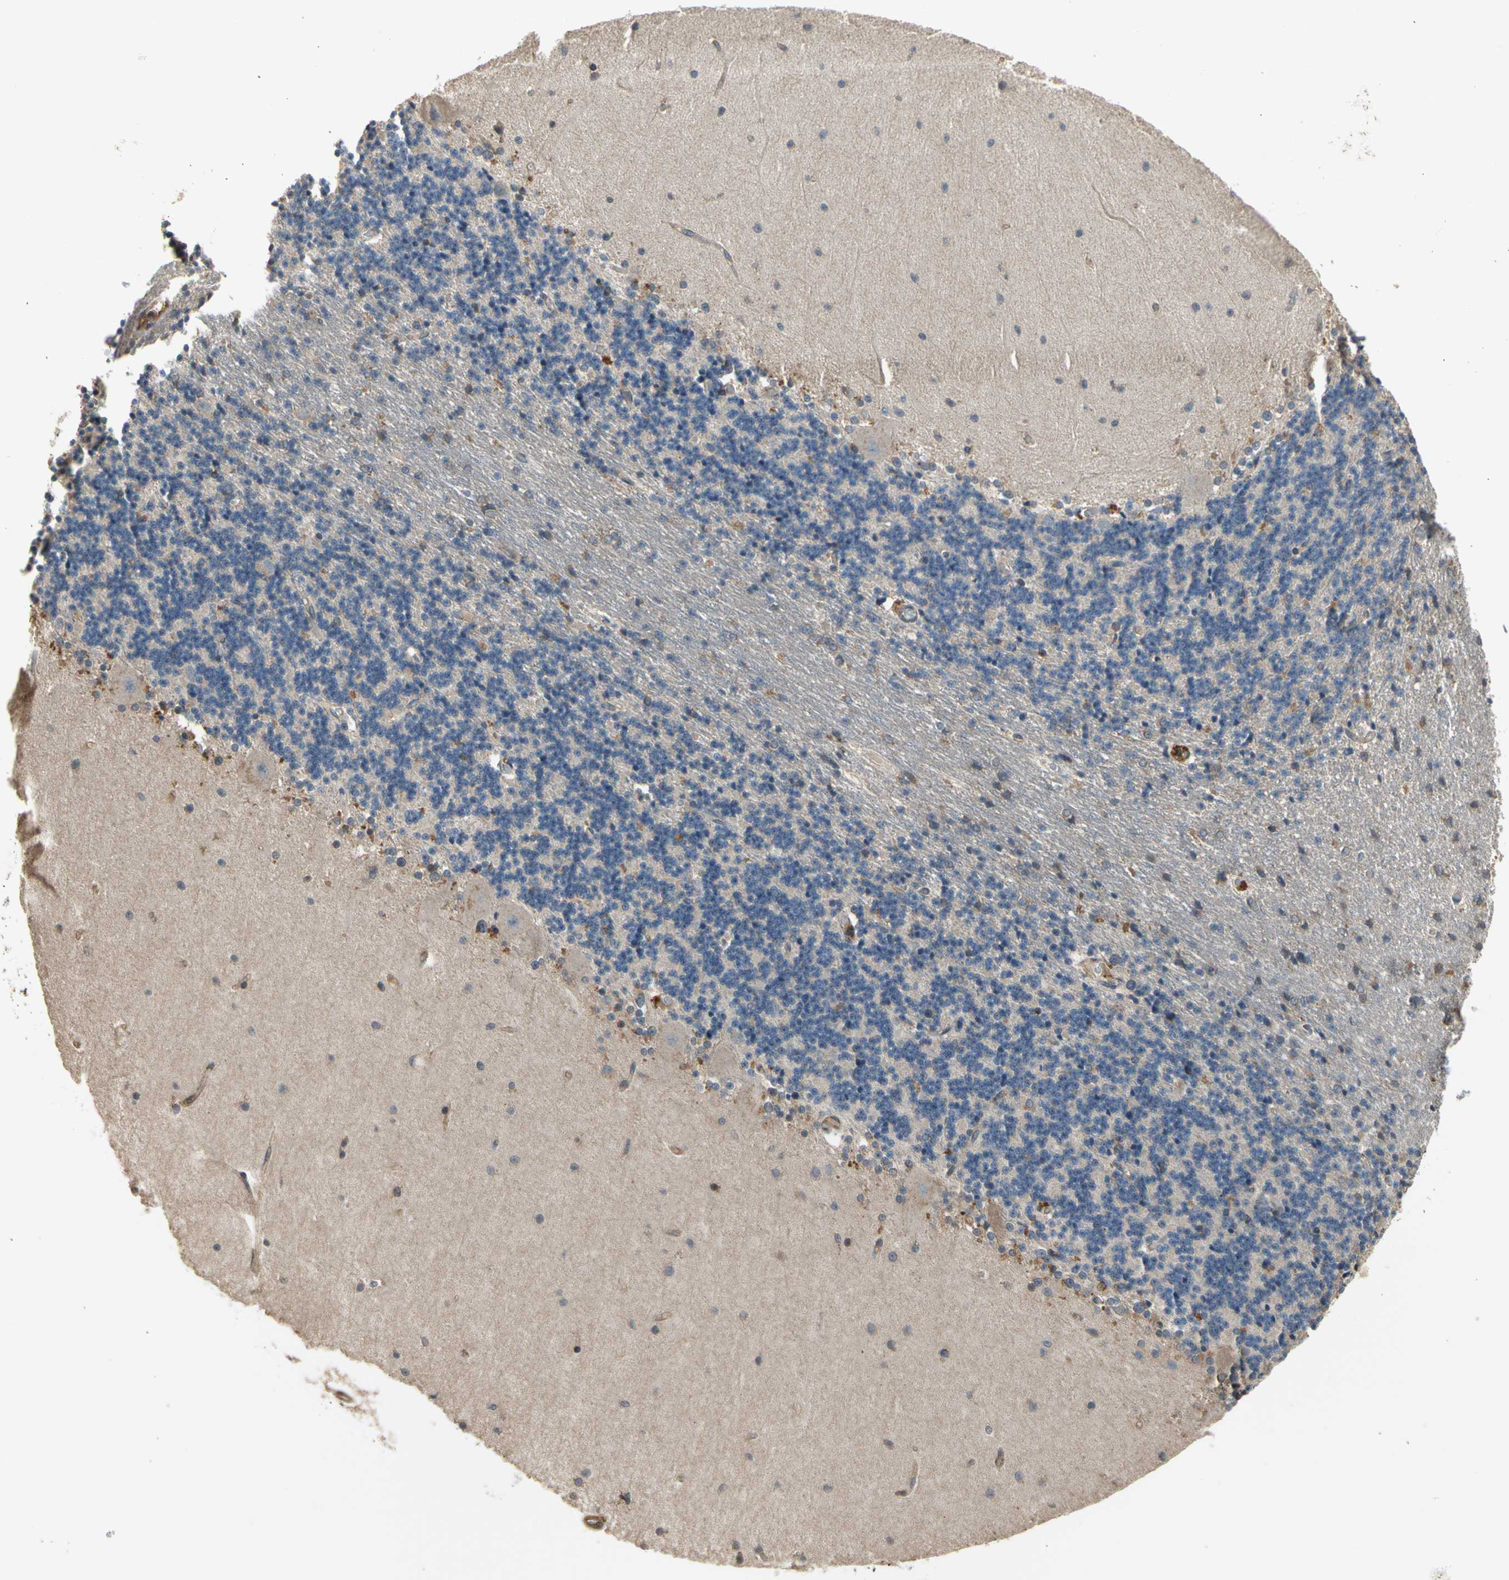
{"staining": {"intensity": "negative", "quantity": "none", "location": "none"}, "tissue": "cerebellum", "cell_type": "Cells in granular layer", "image_type": "normal", "snomed": [{"axis": "morphology", "description": "Normal tissue, NOS"}, {"axis": "topography", "description": "Cerebellum"}], "caption": "High power microscopy histopathology image of an IHC histopathology image of unremarkable cerebellum, revealing no significant positivity in cells in granular layer. The staining was performed using DAB (3,3'-diaminobenzidine) to visualize the protein expression in brown, while the nuclei were stained in blue with hematoxylin (Magnification: 20x).", "gene": "EFNB2", "patient": {"sex": "female", "age": 54}}